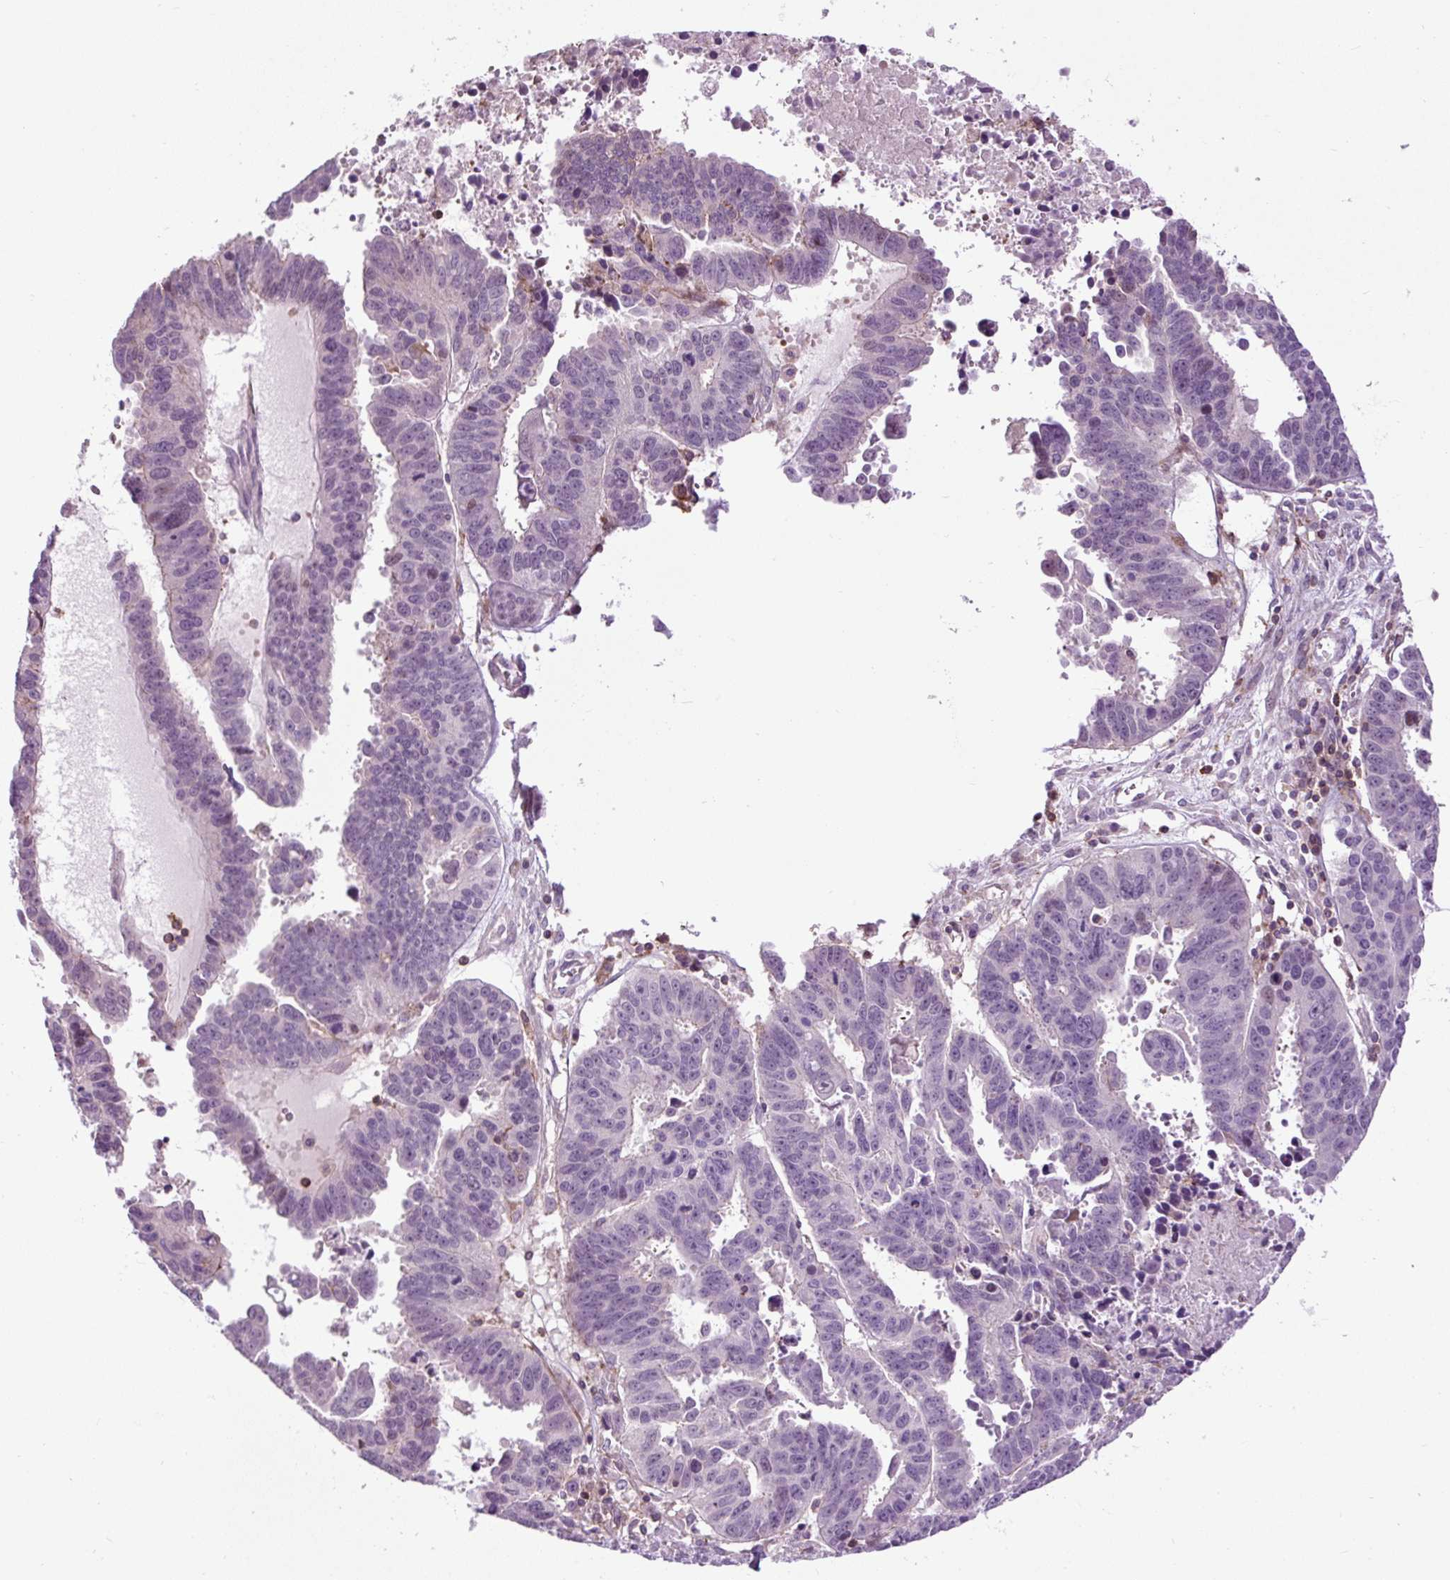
{"staining": {"intensity": "negative", "quantity": "none", "location": "none"}, "tissue": "ovarian cancer", "cell_type": "Tumor cells", "image_type": "cancer", "snomed": [{"axis": "morphology", "description": "Carcinoma, endometroid"}, {"axis": "morphology", "description": "Cystadenocarcinoma, serous, NOS"}, {"axis": "topography", "description": "Ovary"}], "caption": "Tumor cells are negative for protein expression in human ovarian serous cystadenocarcinoma.", "gene": "ZNF197", "patient": {"sex": "female", "age": 45}}